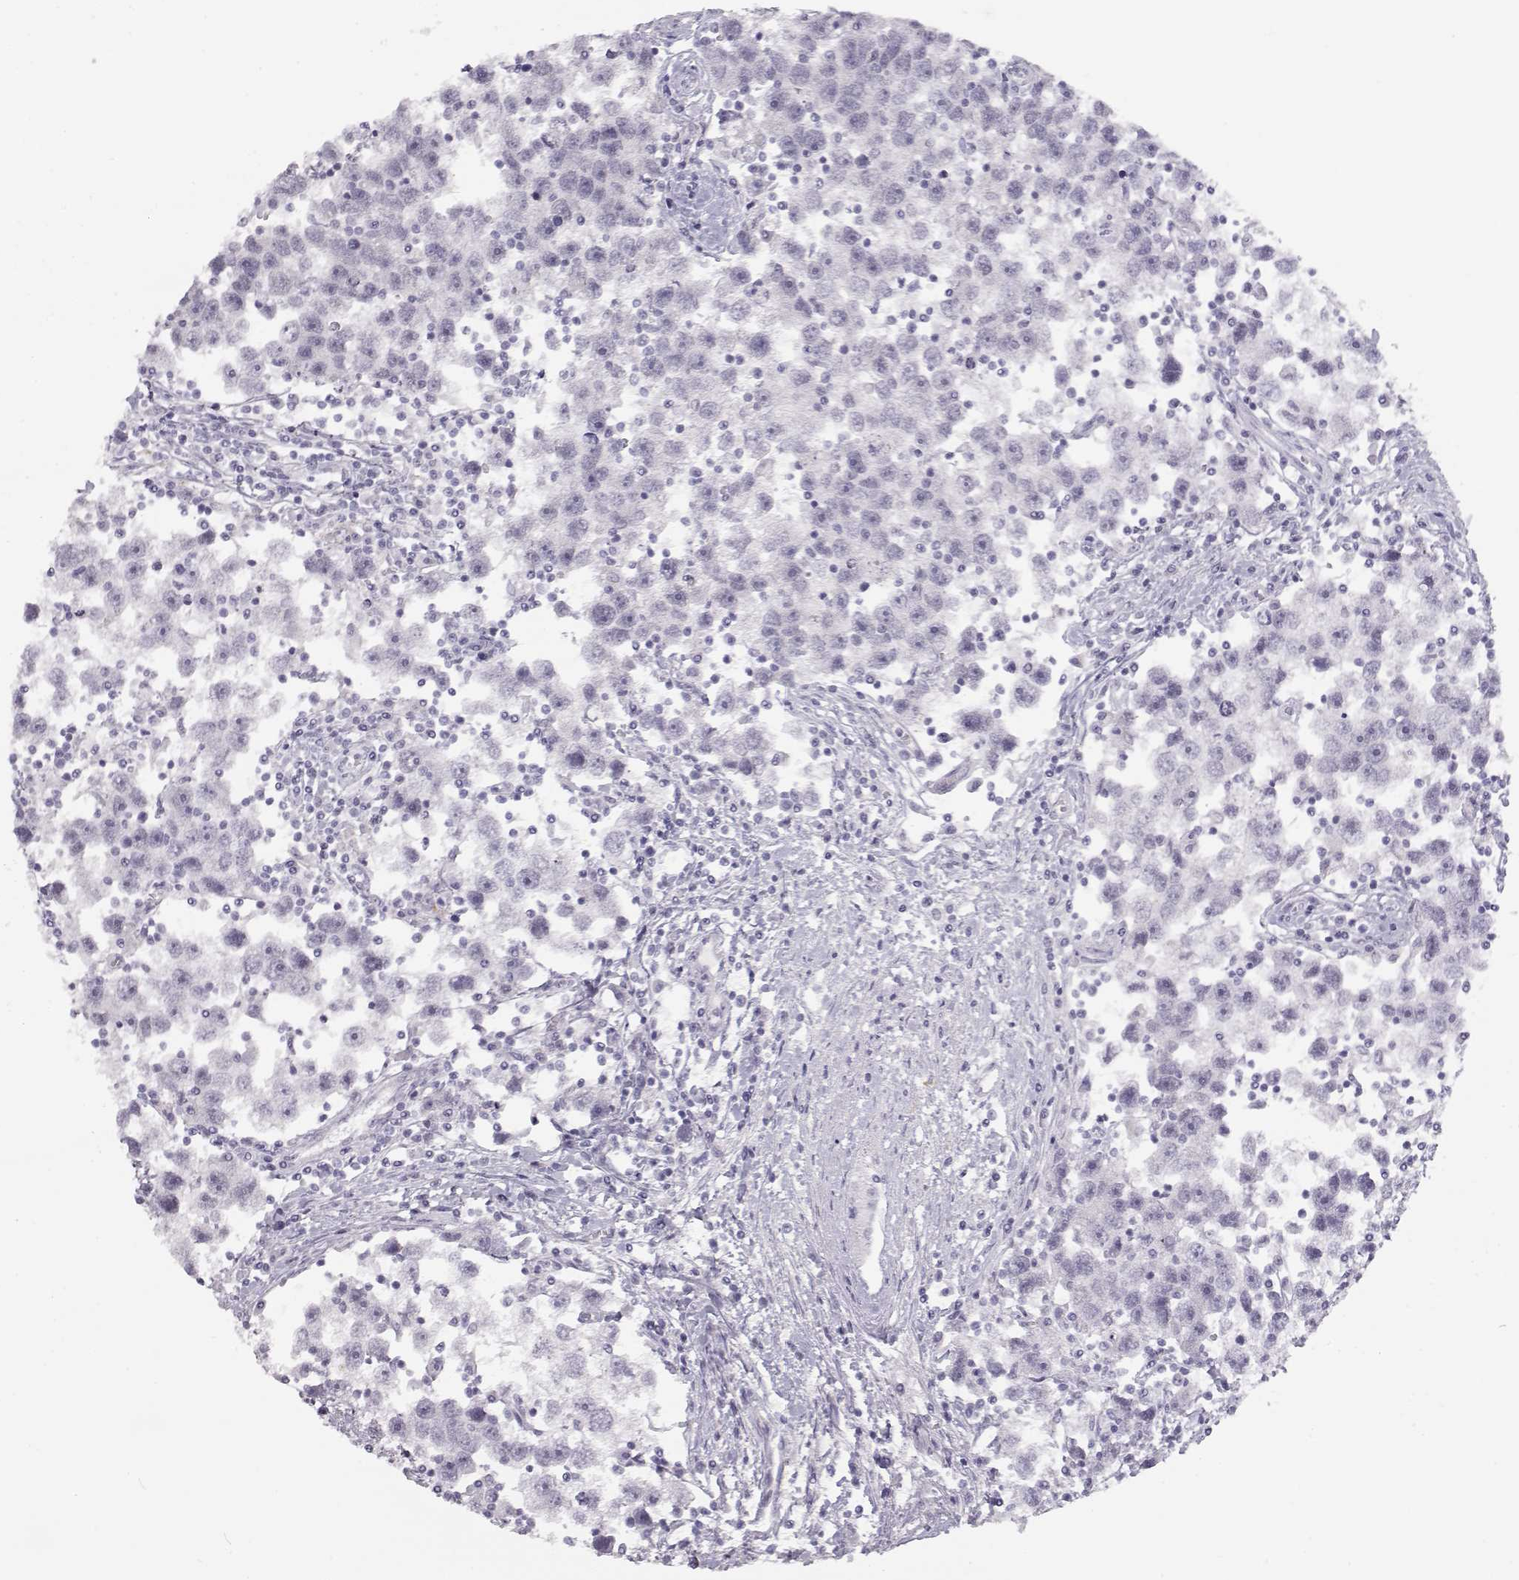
{"staining": {"intensity": "negative", "quantity": "none", "location": "none"}, "tissue": "testis cancer", "cell_type": "Tumor cells", "image_type": "cancer", "snomed": [{"axis": "morphology", "description": "Seminoma, NOS"}, {"axis": "topography", "description": "Testis"}], "caption": "Immunohistochemistry photomicrograph of neoplastic tissue: testis seminoma stained with DAB (3,3'-diaminobenzidine) exhibits no significant protein expression in tumor cells.", "gene": "NUTM1", "patient": {"sex": "male", "age": 30}}